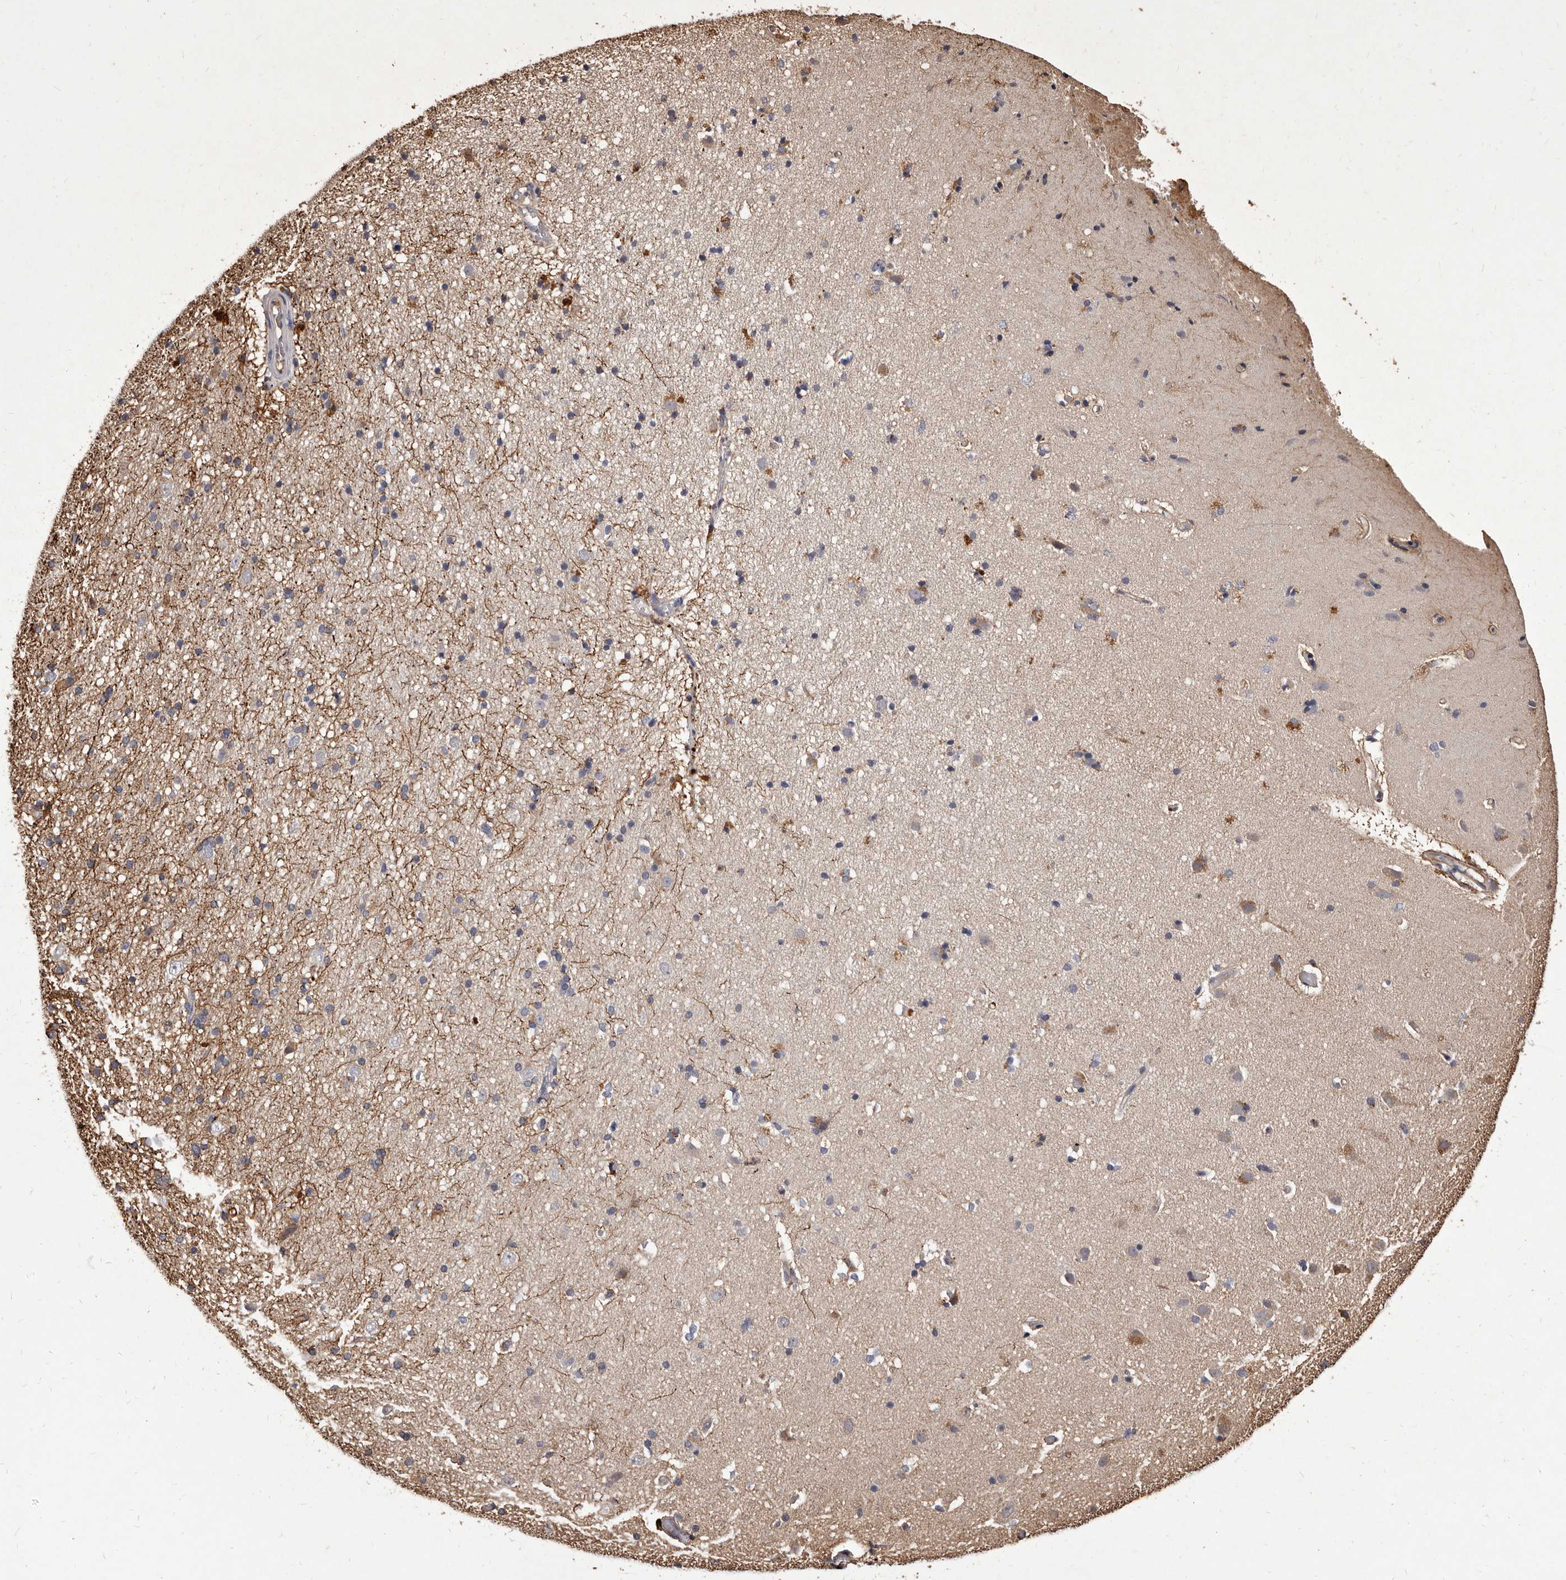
{"staining": {"intensity": "weak", "quantity": ">75%", "location": "cytoplasmic/membranous"}, "tissue": "cerebral cortex", "cell_type": "Endothelial cells", "image_type": "normal", "snomed": [{"axis": "morphology", "description": "Normal tissue, NOS"}, {"axis": "topography", "description": "Cerebral cortex"}], "caption": "Protein expression analysis of normal human cerebral cortex reveals weak cytoplasmic/membranous staining in about >75% of endothelial cells. Using DAB (brown) and hematoxylin (blue) stains, captured at high magnification using brightfield microscopy.", "gene": "ALPK1", "patient": {"sex": "male", "age": 34}}